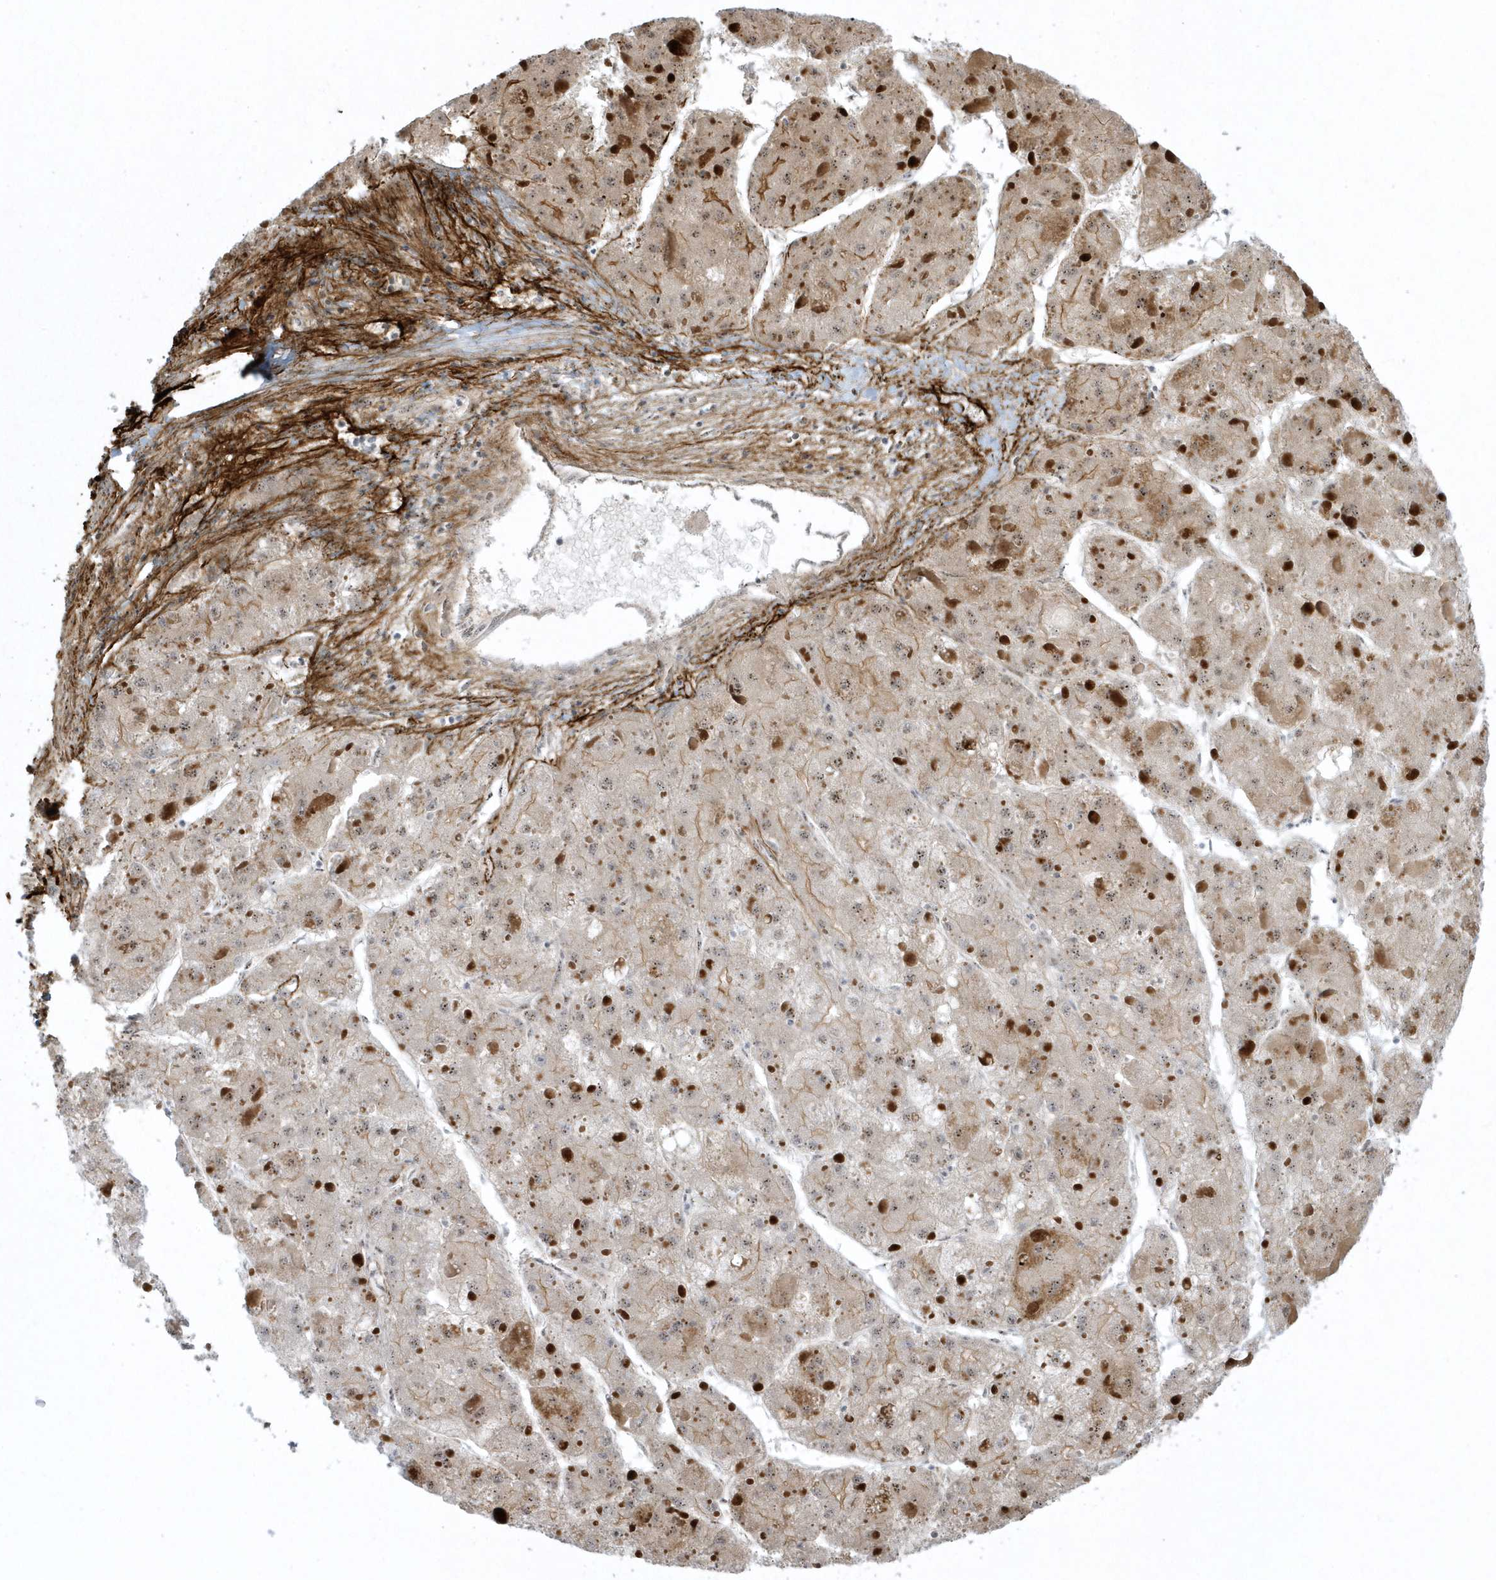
{"staining": {"intensity": "weak", "quantity": "25%-75%", "location": "cytoplasmic/membranous,nuclear"}, "tissue": "liver cancer", "cell_type": "Tumor cells", "image_type": "cancer", "snomed": [{"axis": "morphology", "description": "Carcinoma, Hepatocellular, NOS"}, {"axis": "topography", "description": "Liver"}], "caption": "Immunohistochemistry (DAB) staining of human liver cancer (hepatocellular carcinoma) demonstrates weak cytoplasmic/membranous and nuclear protein positivity in approximately 25%-75% of tumor cells.", "gene": "MASP2", "patient": {"sex": "female", "age": 73}}